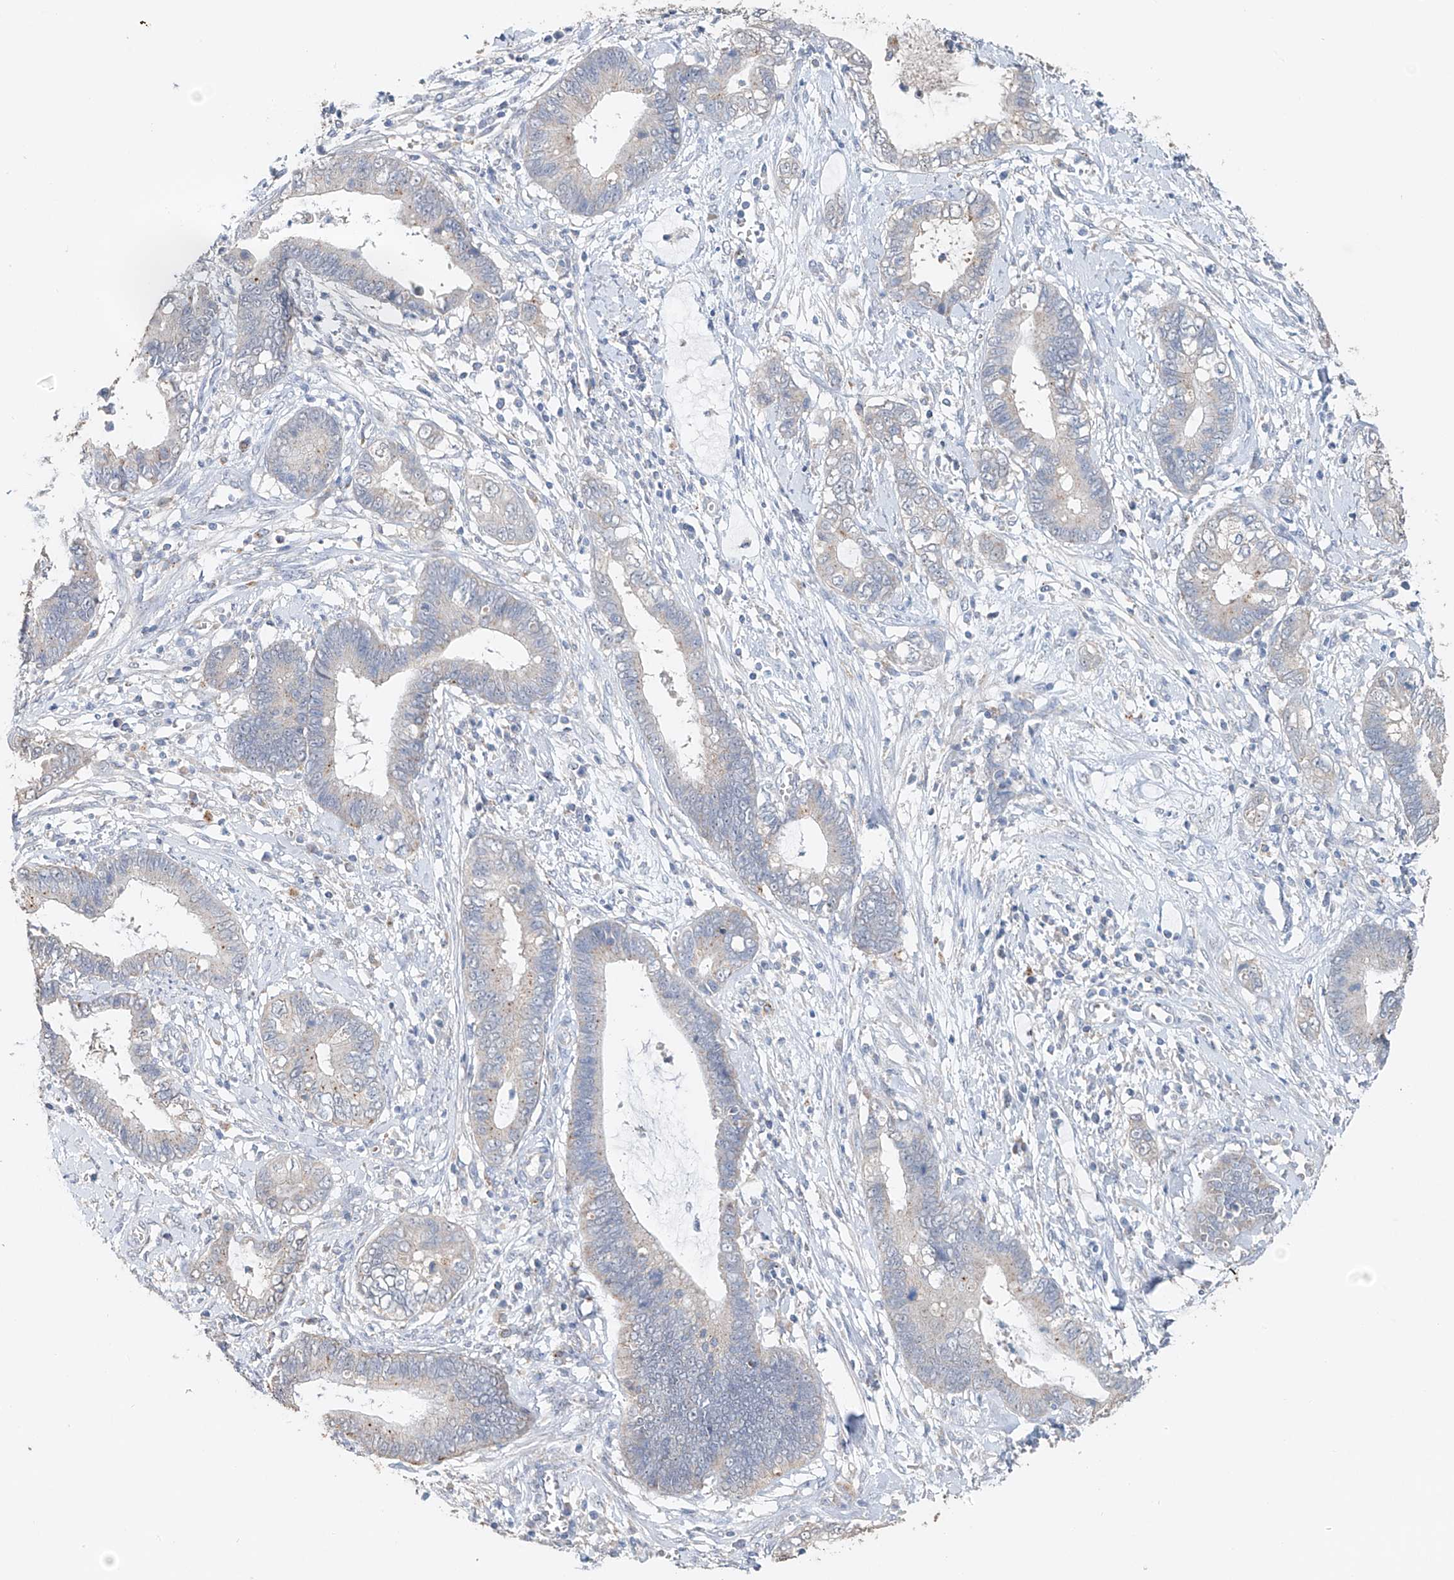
{"staining": {"intensity": "weak", "quantity": "<25%", "location": "cytoplasmic/membranous"}, "tissue": "cervical cancer", "cell_type": "Tumor cells", "image_type": "cancer", "snomed": [{"axis": "morphology", "description": "Adenocarcinoma, NOS"}, {"axis": "topography", "description": "Cervix"}], "caption": "DAB immunohistochemical staining of cervical adenocarcinoma demonstrates no significant staining in tumor cells.", "gene": "TRIM47", "patient": {"sex": "female", "age": 44}}